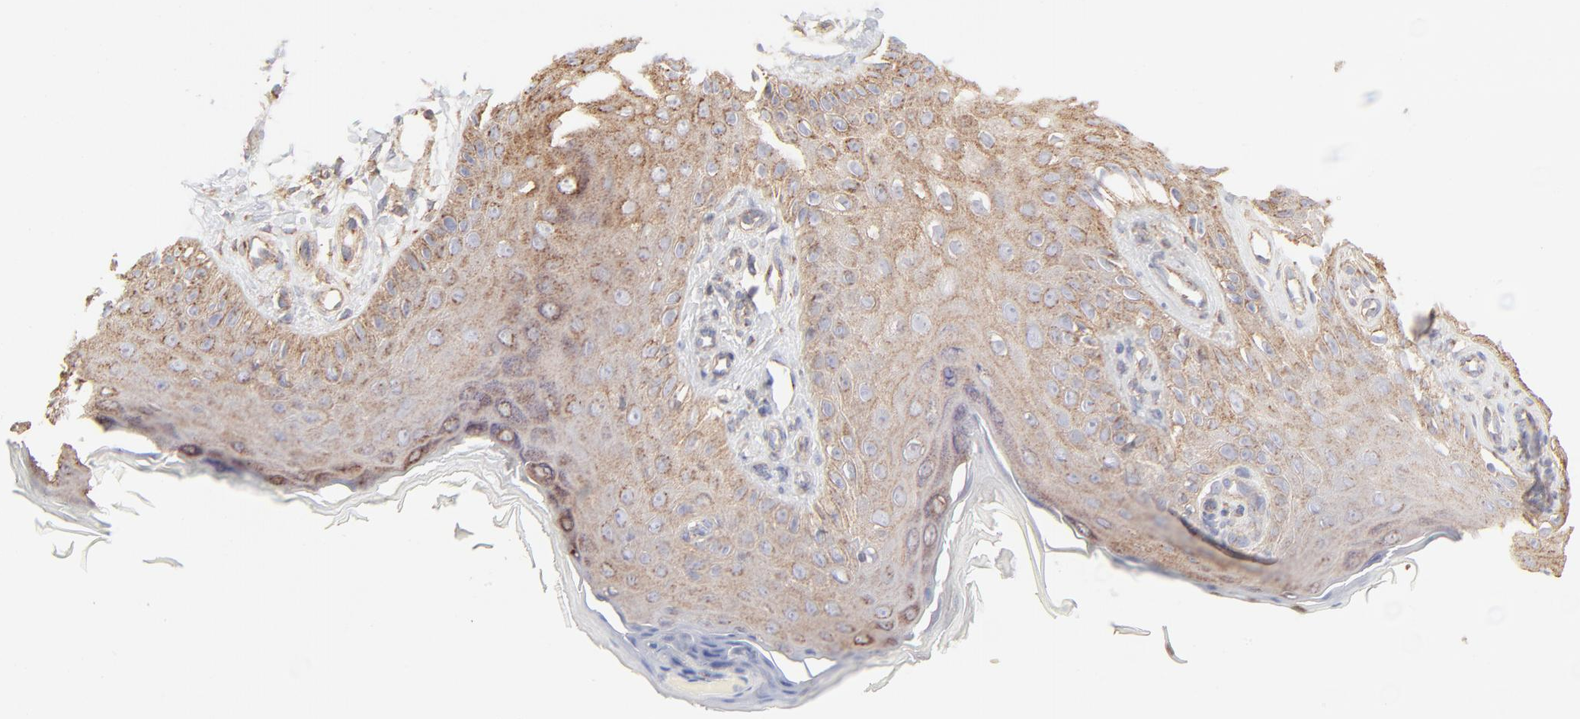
{"staining": {"intensity": "moderate", "quantity": ">75%", "location": "cytoplasmic/membranous"}, "tissue": "skin cancer", "cell_type": "Tumor cells", "image_type": "cancer", "snomed": [{"axis": "morphology", "description": "Squamous cell carcinoma, NOS"}, {"axis": "topography", "description": "Skin"}], "caption": "Protein expression analysis of skin squamous cell carcinoma exhibits moderate cytoplasmic/membranous positivity in approximately >75% of tumor cells. (Stains: DAB (3,3'-diaminobenzidine) in brown, nuclei in blue, Microscopy: brightfield microscopy at high magnification).", "gene": "CLTB", "patient": {"sex": "female", "age": 40}}